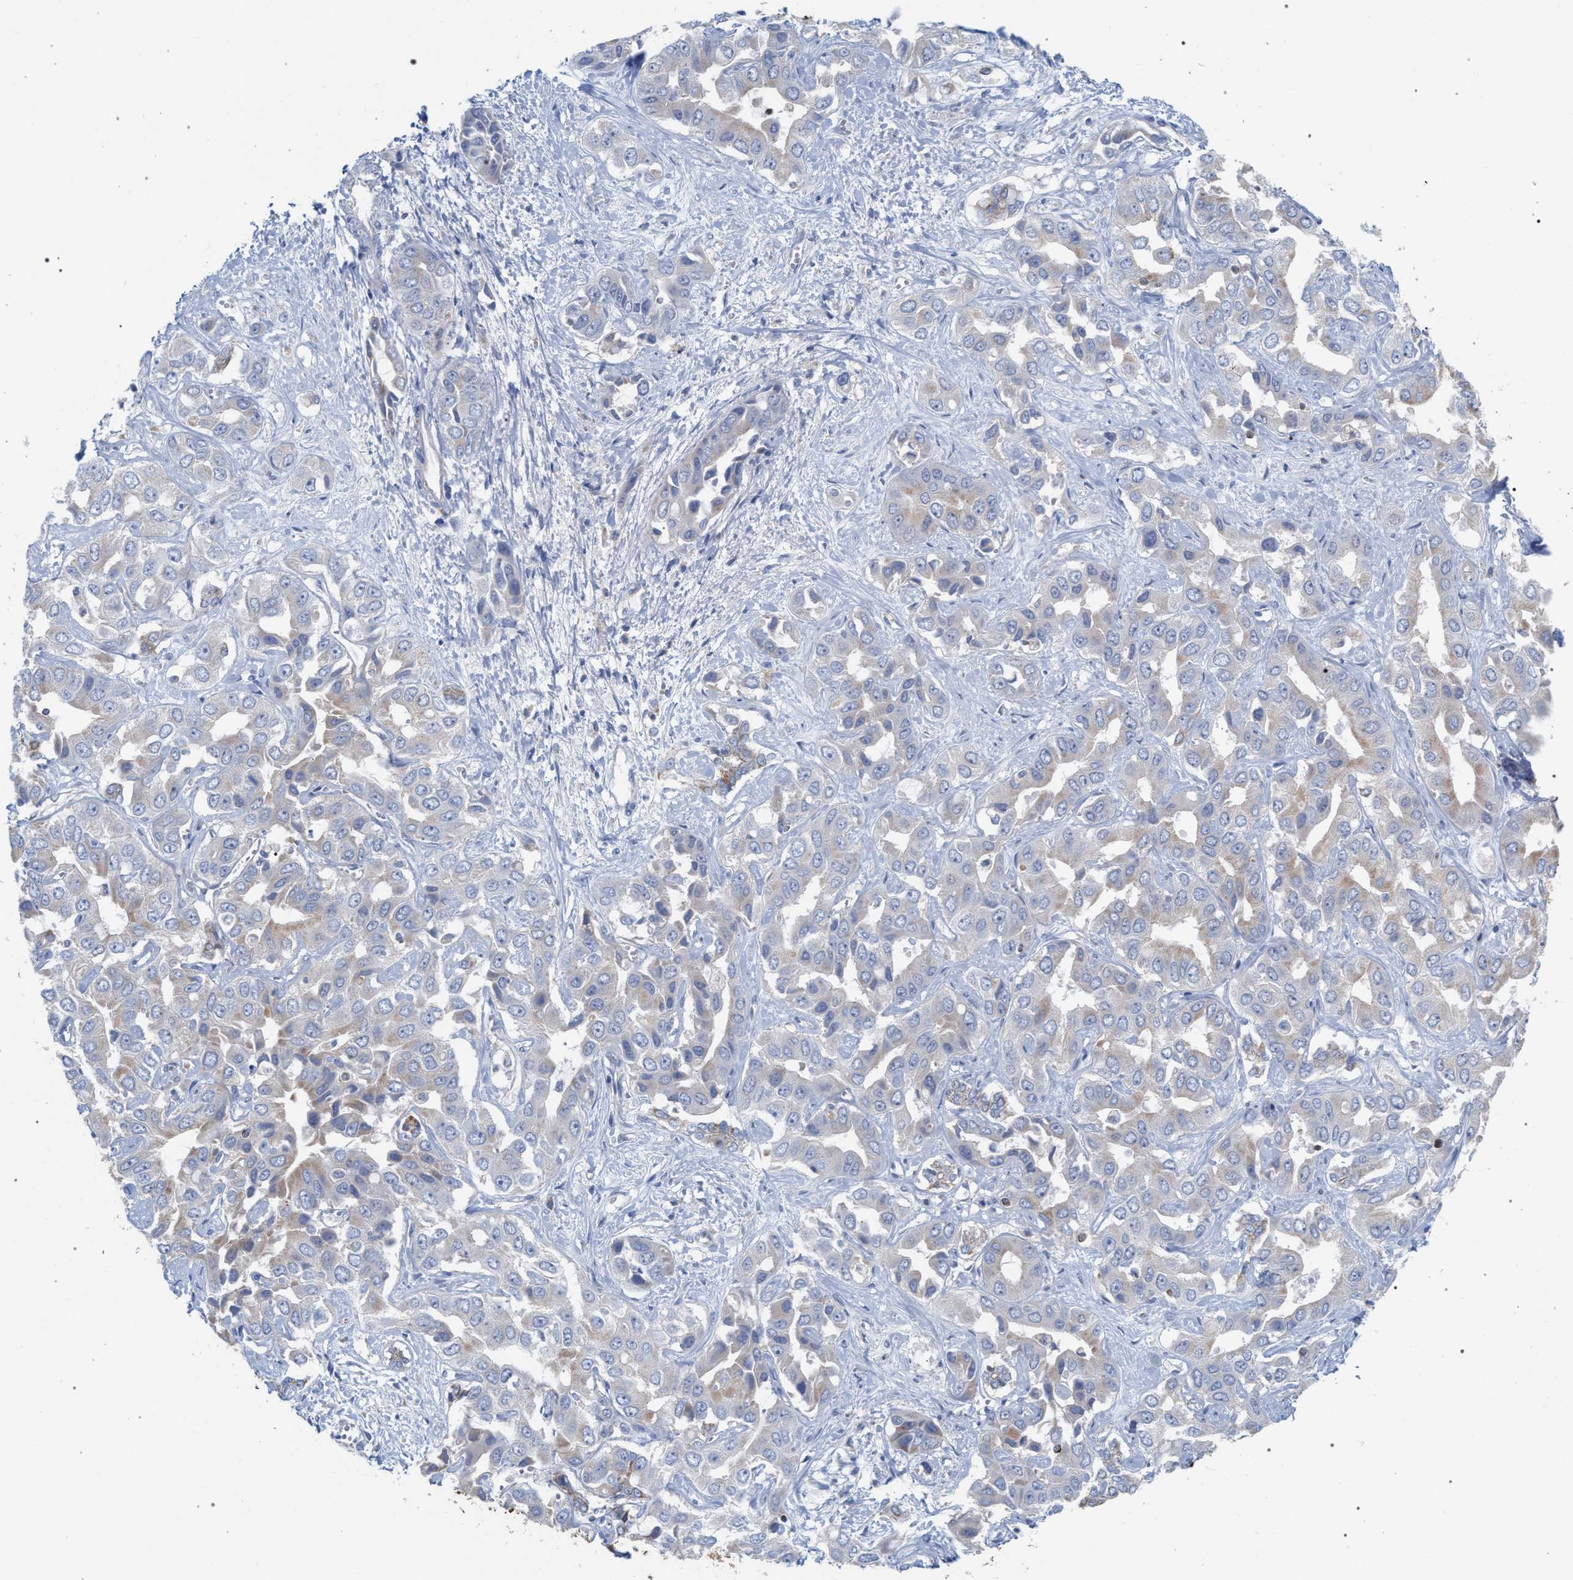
{"staining": {"intensity": "weak", "quantity": "25%-75%", "location": "cytoplasmic/membranous"}, "tissue": "liver cancer", "cell_type": "Tumor cells", "image_type": "cancer", "snomed": [{"axis": "morphology", "description": "Cholangiocarcinoma"}, {"axis": "topography", "description": "Liver"}], "caption": "Immunohistochemistry staining of liver cancer, which demonstrates low levels of weak cytoplasmic/membranous positivity in about 25%-75% of tumor cells indicating weak cytoplasmic/membranous protein expression. The staining was performed using DAB (3,3'-diaminobenzidine) (brown) for protein detection and nuclei were counterstained in hematoxylin (blue).", "gene": "ECI2", "patient": {"sex": "female", "age": 52}}